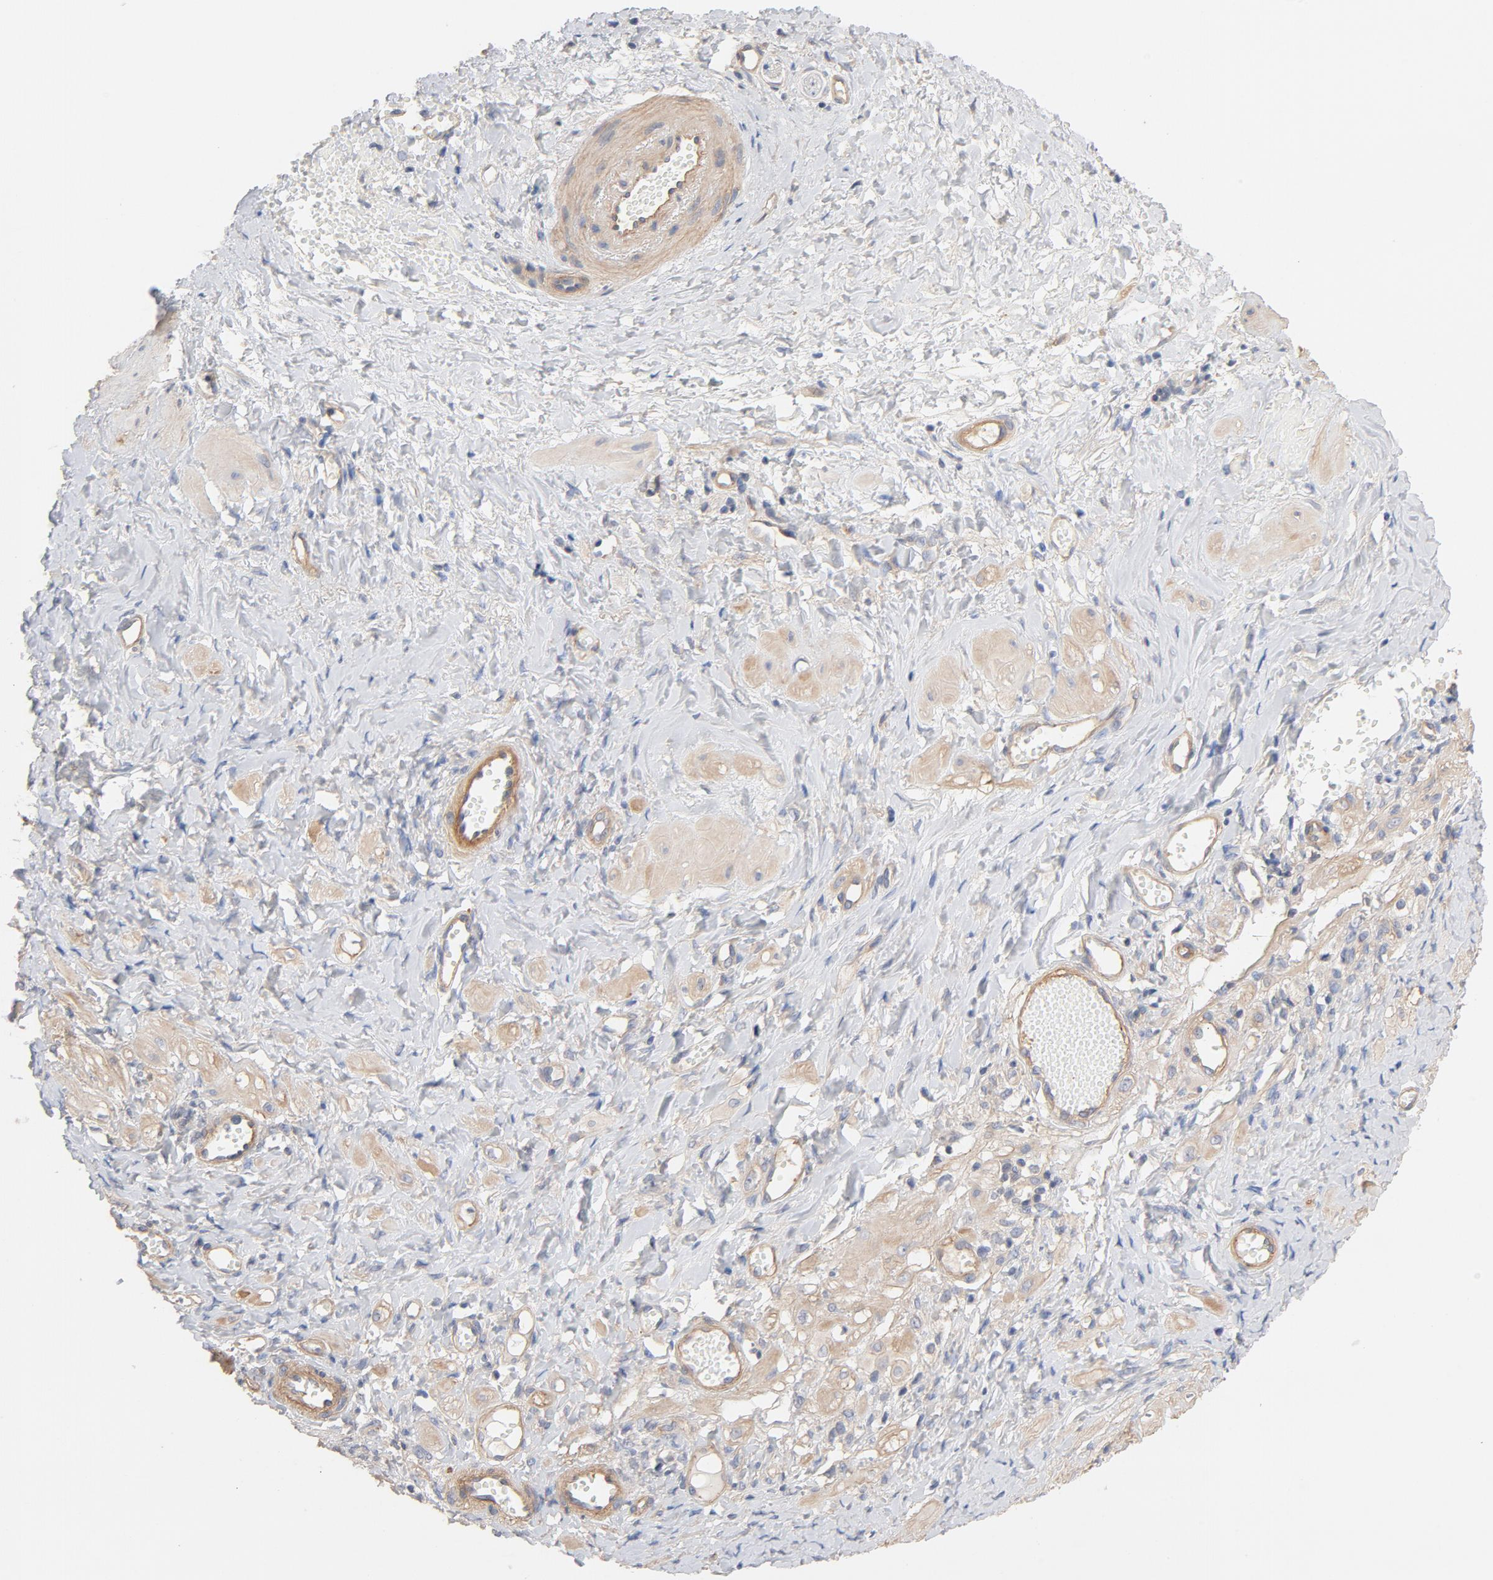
{"staining": {"intensity": "moderate", "quantity": ">75%", "location": "cytoplasmic/membranous"}, "tissue": "ovarian cancer", "cell_type": "Tumor cells", "image_type": "cancer", "snomed": [{"axis": "morphology", "description": "Cystadenocarcinoma, serous, NOS"}, {"axis": "topography", "description": "Ovary"}], "caption": "Human ovarian cancer (serous cystadenocarcinoma) stained with a brown dye exhibits moderate cytoplasmic/membranous positive expression in about >75% of tumor cells.", "gene": "STRN3", "patient": {"sex": "female", "age": 77}}